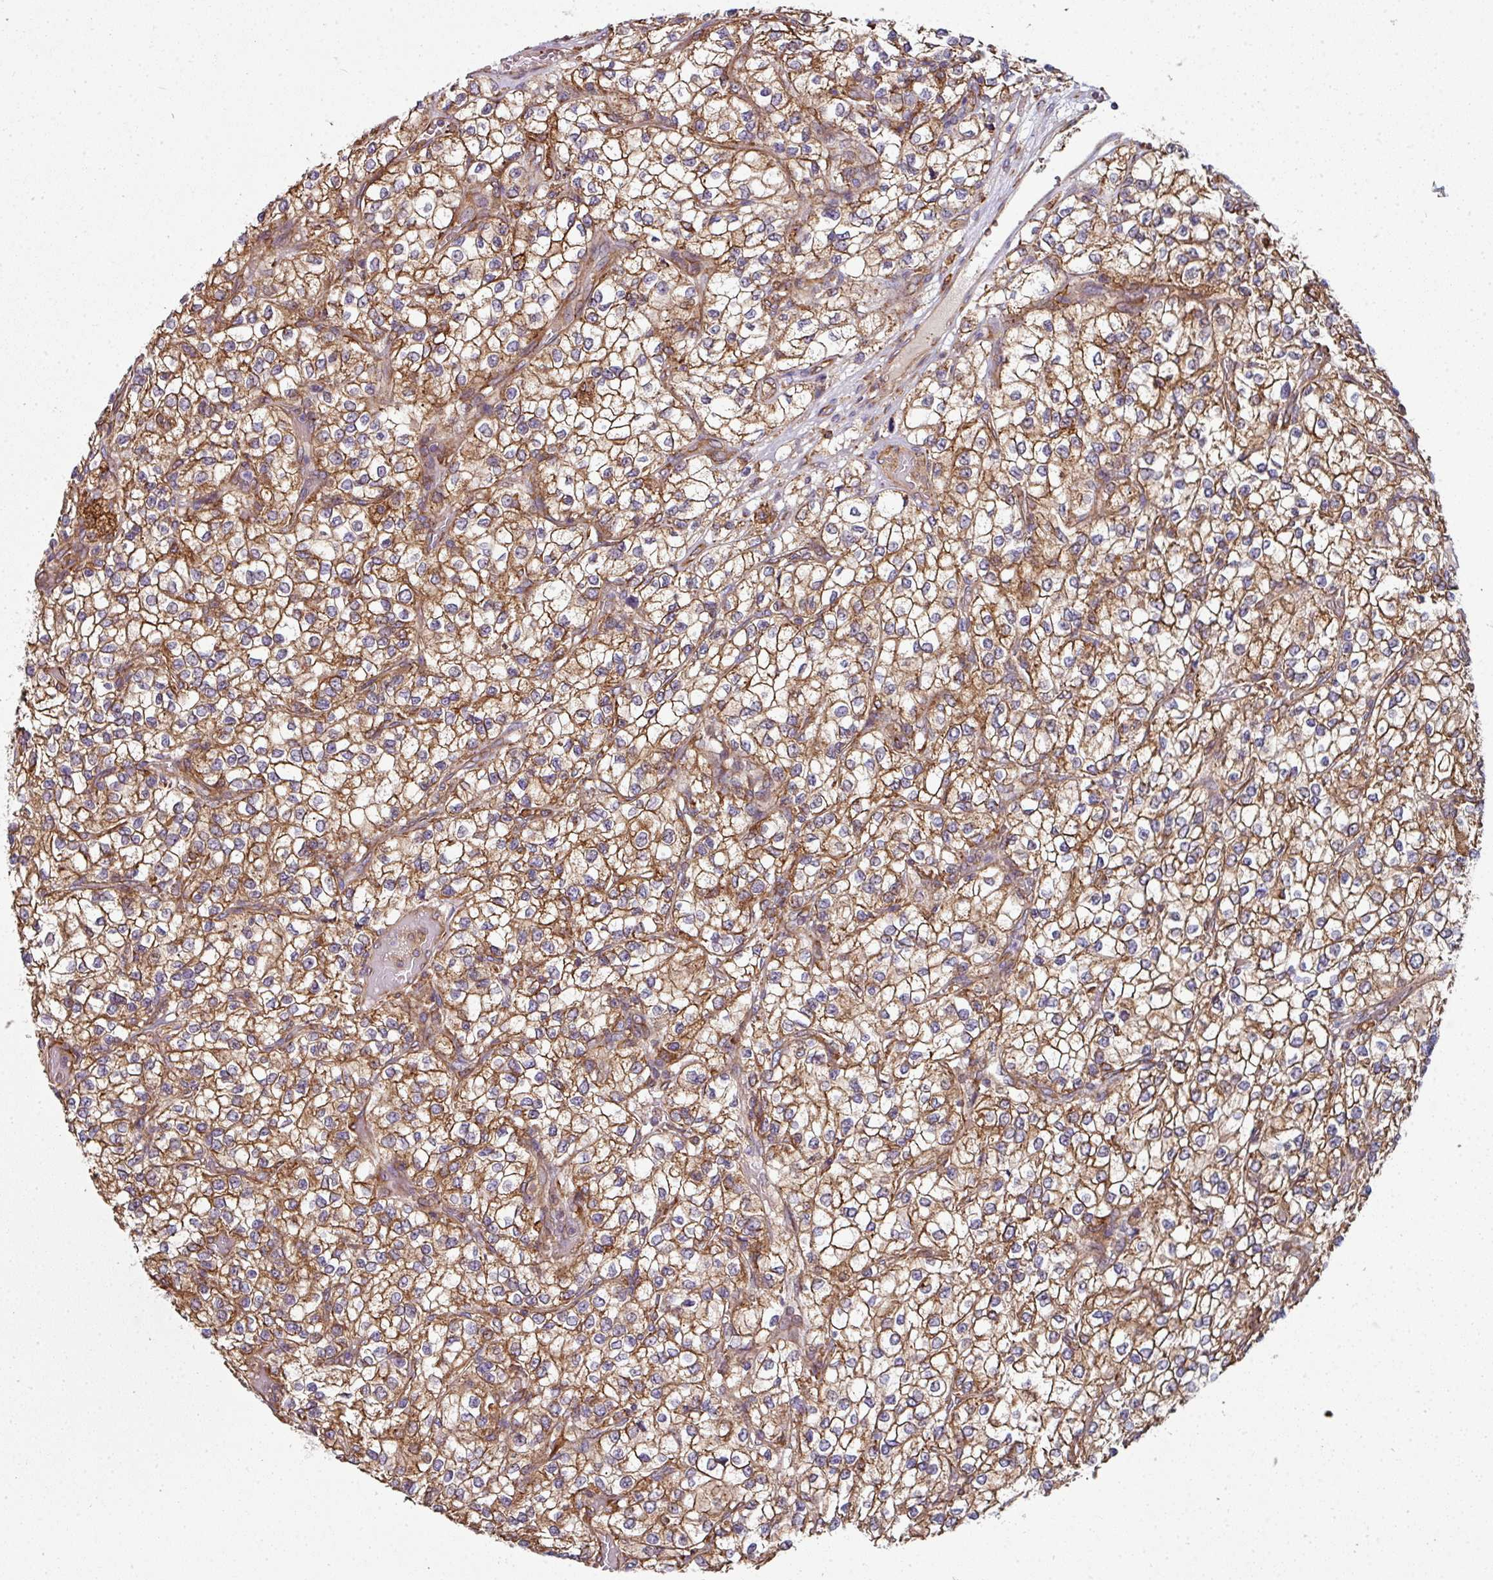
{"staining": {"intensity": "moderate", "quantity": ">75%", "location": "cytoplasmic/membranous"}, "tissue": "renal cancer", "cell_type": "Tumor cells", "image_type": "cancer", "snomed": [{"axis": "morphology", "description": "Adenocarcinoma, NOS"}, {"axis": "topography", "description": "Kidney"}], "caption": "Renal cancer (adenocarcinoma) stained for a protein (brown) displays moderate cytoplasmic/membranous positive expression in about >75% of tumor cells.", "gene": "FAT4", "patient": {"sex": "male", "age": 80}}